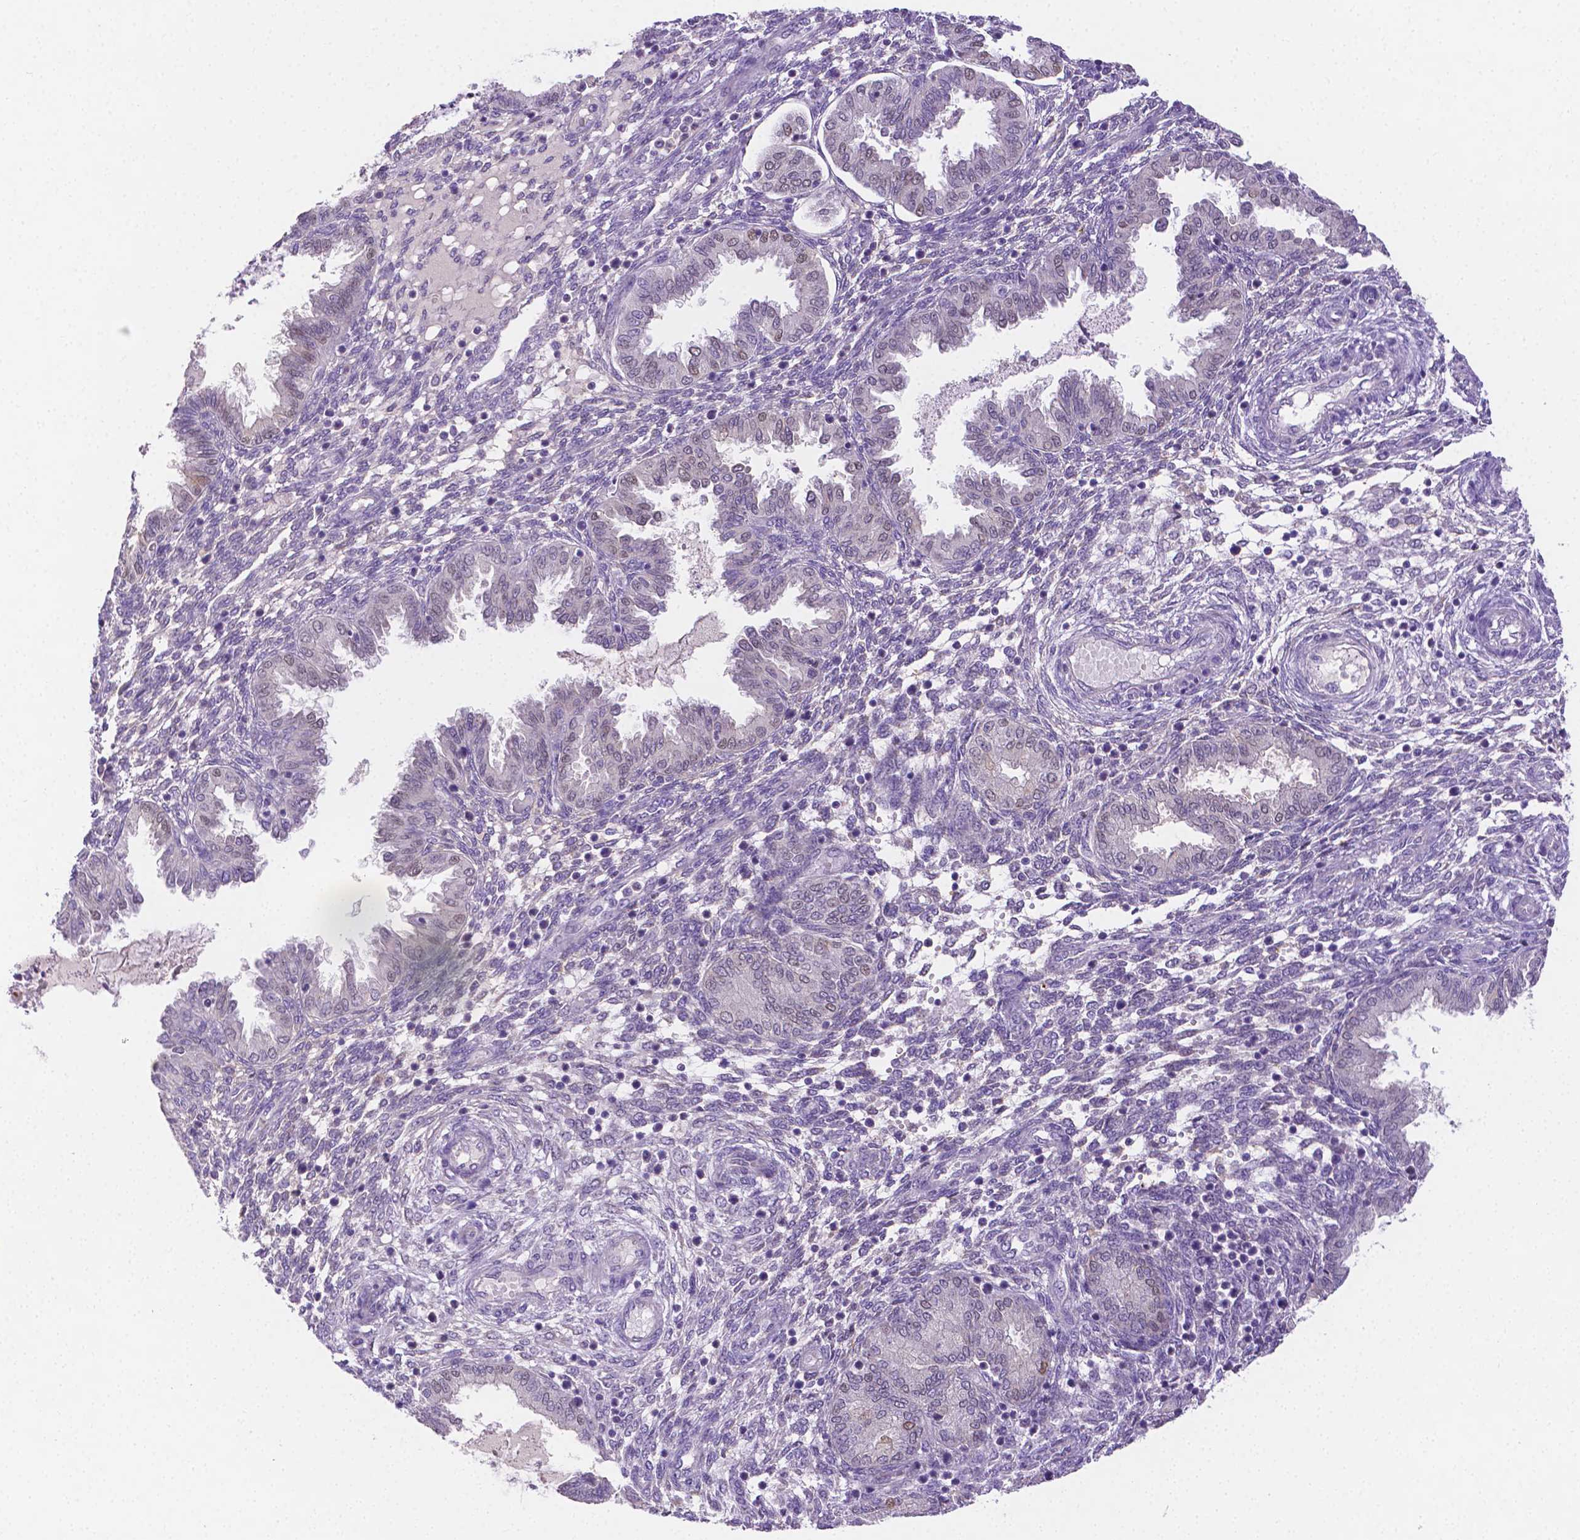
{"staining": {"intensity": "negative", "quantity": "none", "location": "none"}, "tissue": "endometrium", "cell_type": "Cells in endometrial stroma", "image_type": "normal", "snomed": [{"axis": "morphology", "description": "Normal tissue, NOS"}, {"axis": "topography", "description": "Endometrium"}], "caption": "Cells in endometrial stroma are negative for protein expression in normal human endometrium. The staining is performed using DAB (3,3'-diaminobenzidine) brown chromogen with nuclei counter-stained in using hematoxylin.", "gene": "NXPH2", "patient": {"sex": "female", "age": 33}}